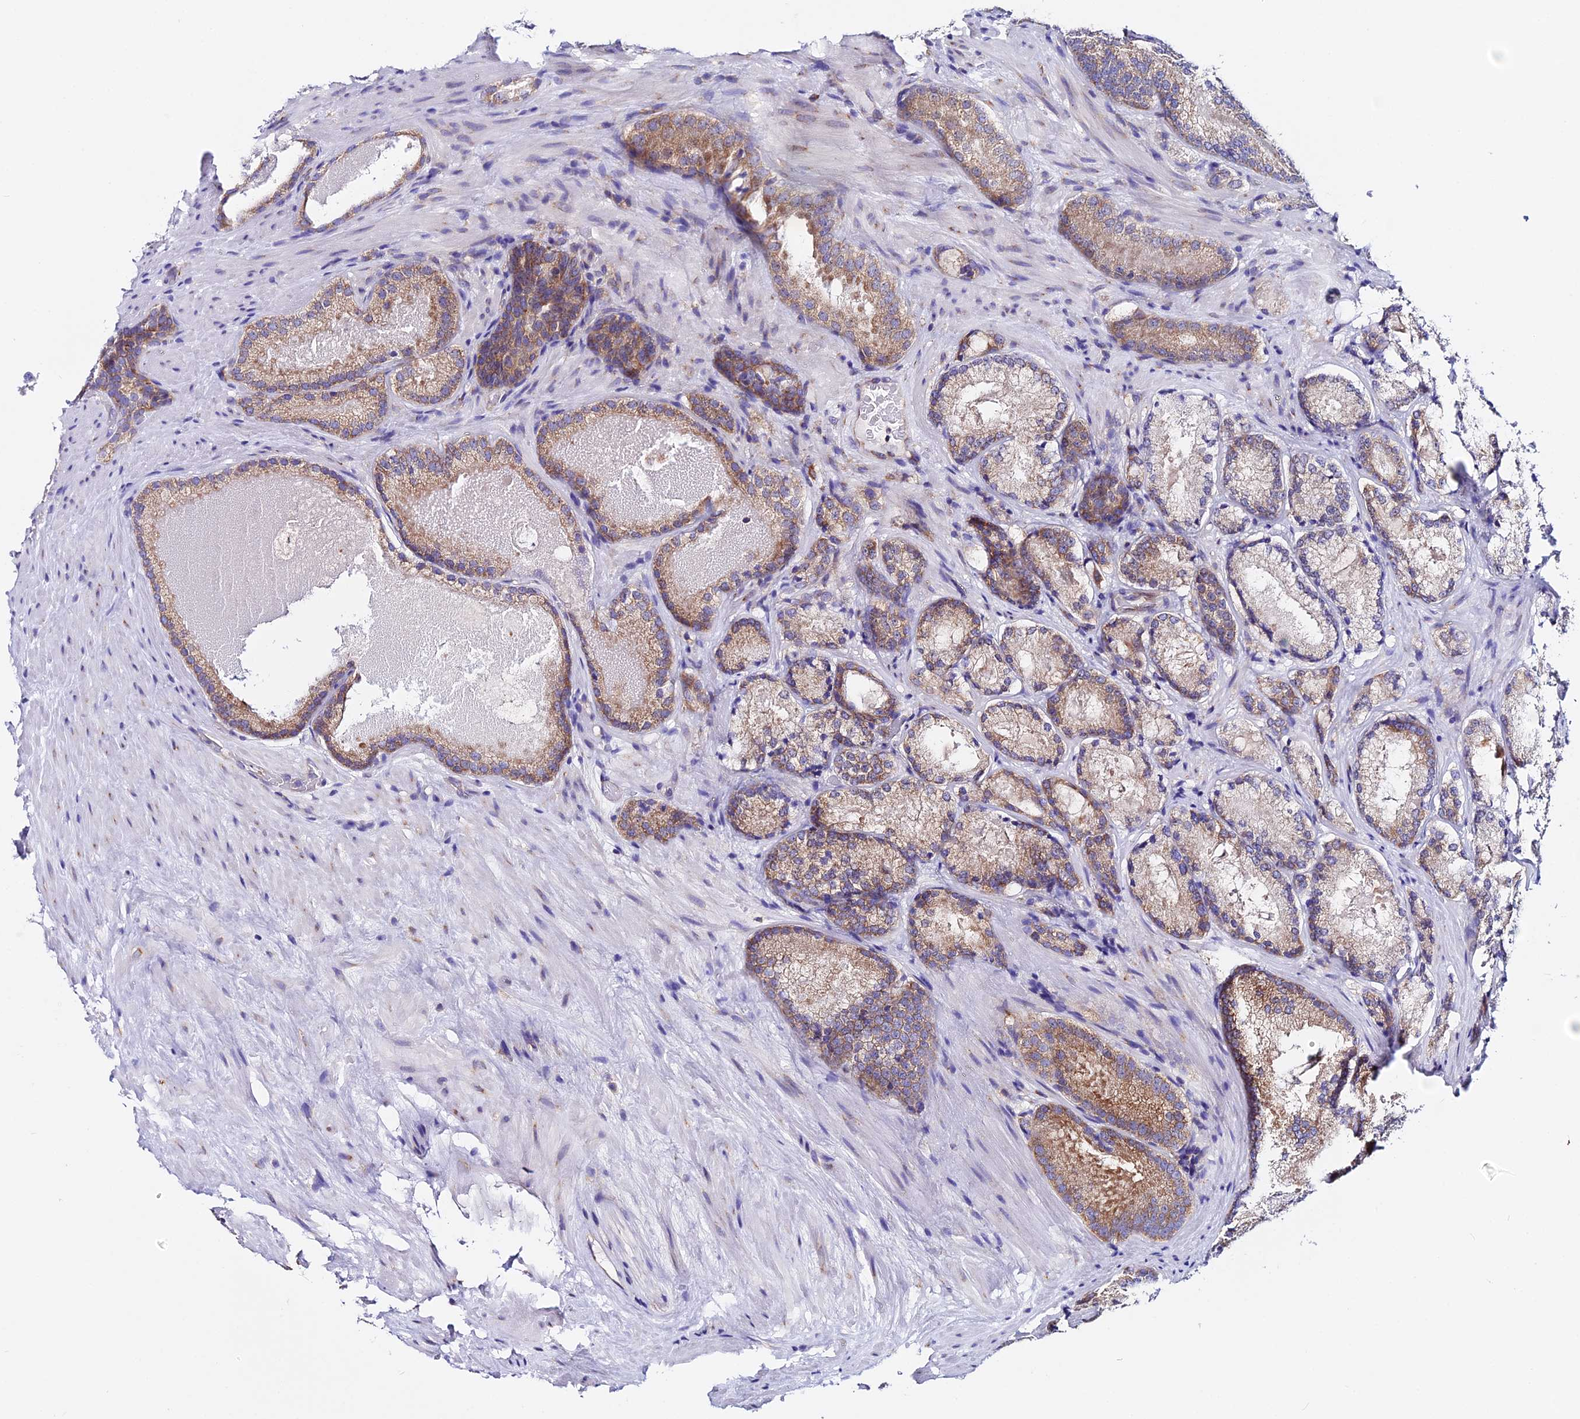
{"staining": {"intensity": "moderate", "quantity": ">75%", "location": "cytoplasmic/membranous"}, "tissue": "prostate cancer", "cell_type": "Tumor cells", "image_type": "cancer", "snomed": [{"axis": "morphology", "description": "Adenocarcinoma, Low grade"}, {"axis": "topography", "description": "Prostate"}], "caption": "A medium amount of moderate cytoplasmic/membranous staining is present in about >75% of tumor cells in adenocarcinoma (low-grade) (prostate) tissue. (DAB (3,3'-diaminobenzidine) IHC with brightfield microscopy, high magnification).", "gene": "EEF1G", "patient": {"sex": "male", "age": 74}}